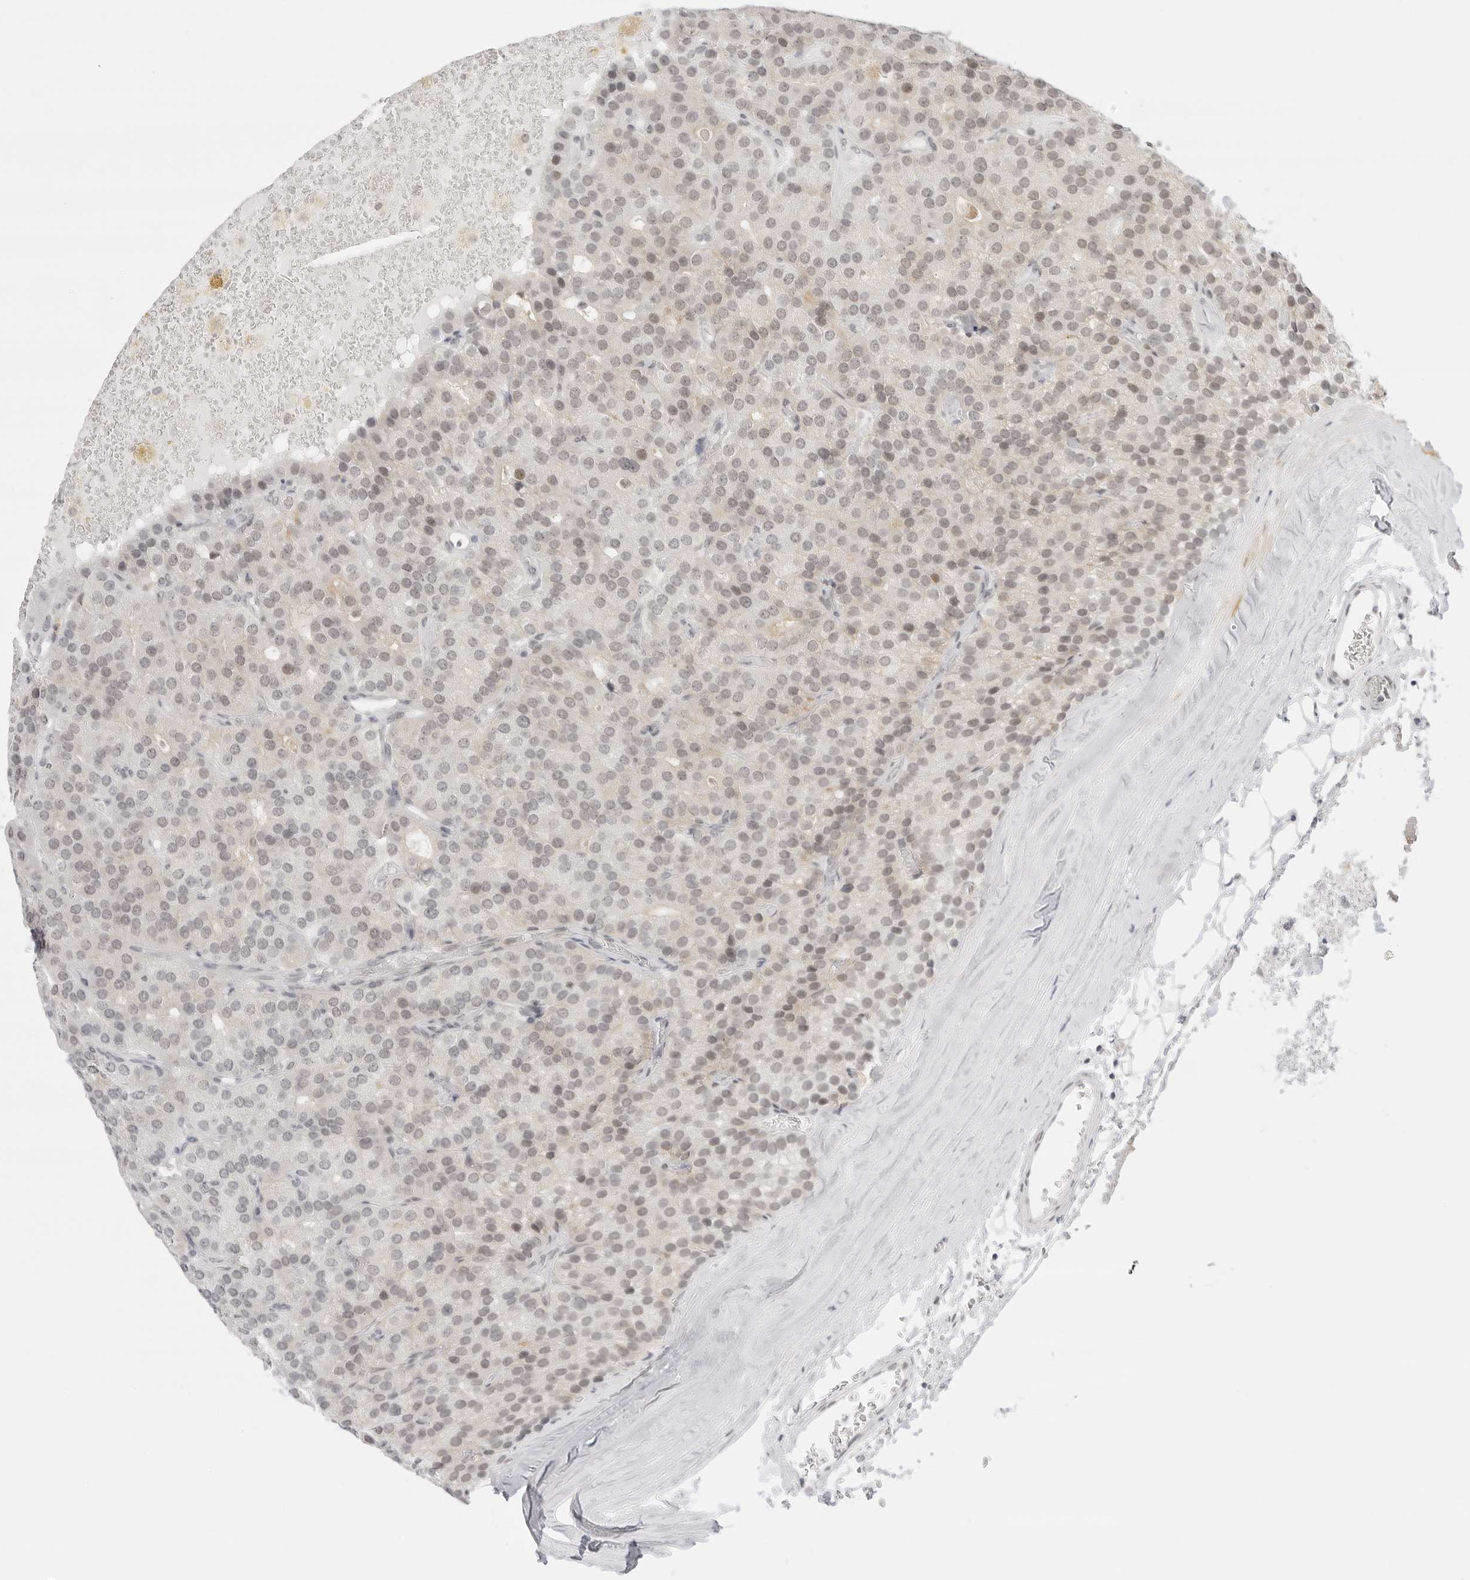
{"staining": {"intensity": "weak", "quantity": "25%-75%", "location": "nuclear"}, "tissue": "parathyroid gland", "cell_type": "Glandular cells", "image_type": "normal", "snomed": [{"axis": "morphology", "description": "Normal tissue, NOS"}, {"axis": "morphology", "description": "Adenoma, NOS"}, {"axis": "topography", "description": "Parathyroid gland"}], "caption": "DAB immunohistochemical staining of normal parathyroid gland demonstrates weak nuclear protein positivity in about 25%-75% of glandular cells.", "gene": "TCIM", "patient": {"sex": "female", "age": 86}}